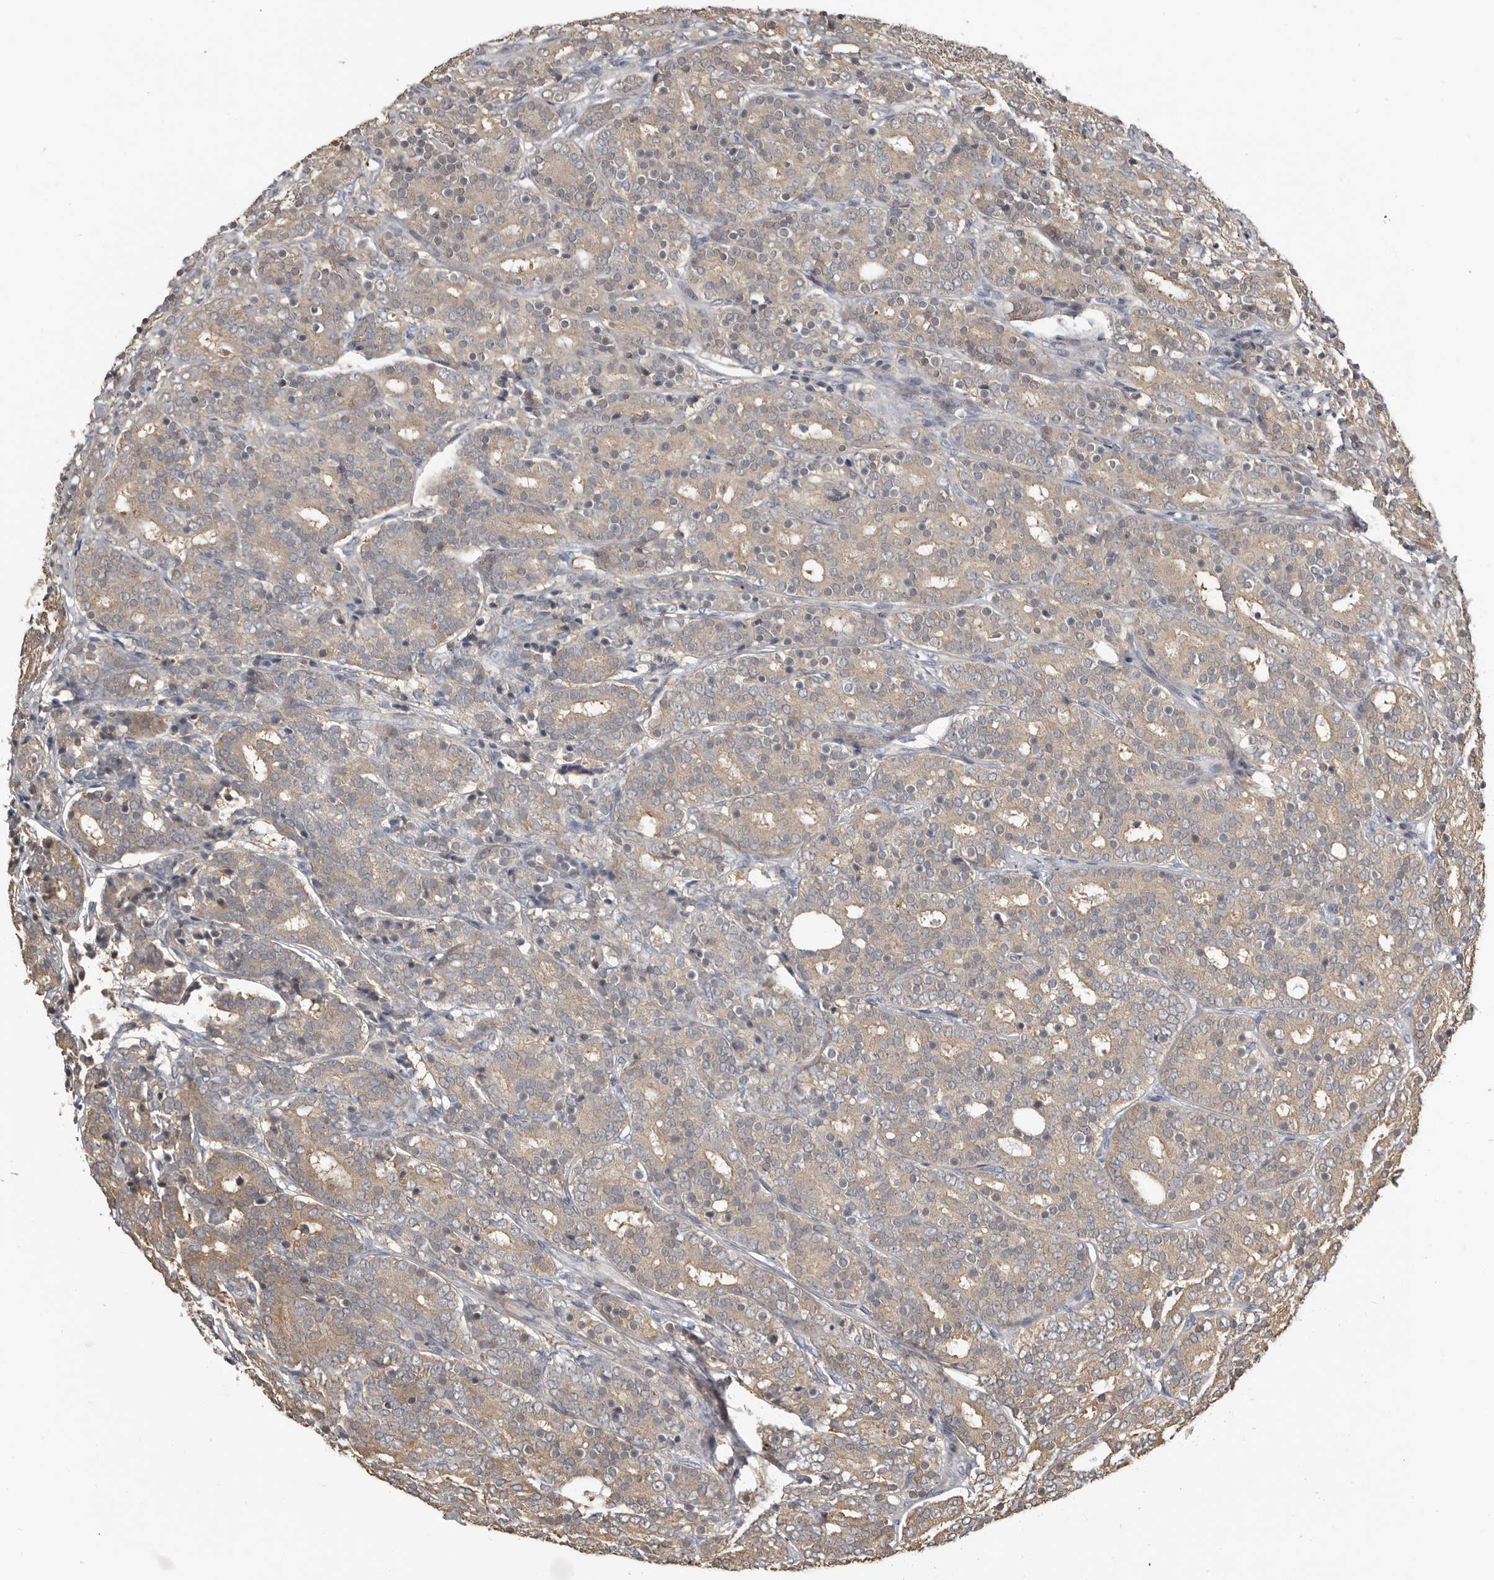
{"staining": {"intensity": "weak", "quantity": ">75%", "location": "cytoplasmic/membranous"}, "tissue": "prostate cancer", "cell_type": "Tumor cells", "image_type": "cancer", "snomed": [{"axis": "morphology", "description": "Adenocarcinoma, High grade"}, {"axis": "topography", "description": "Prostate"}], "caption": "An immunohistochemistry image of tumor tissue is shown. Protein staining in brown labels weak cytoplasmic/membranous positivity in prostate high-grade adenocarcinoma within tumor cells.", "gene": "KCNJ8", "patient": {"sex": "male", "age": 62}}